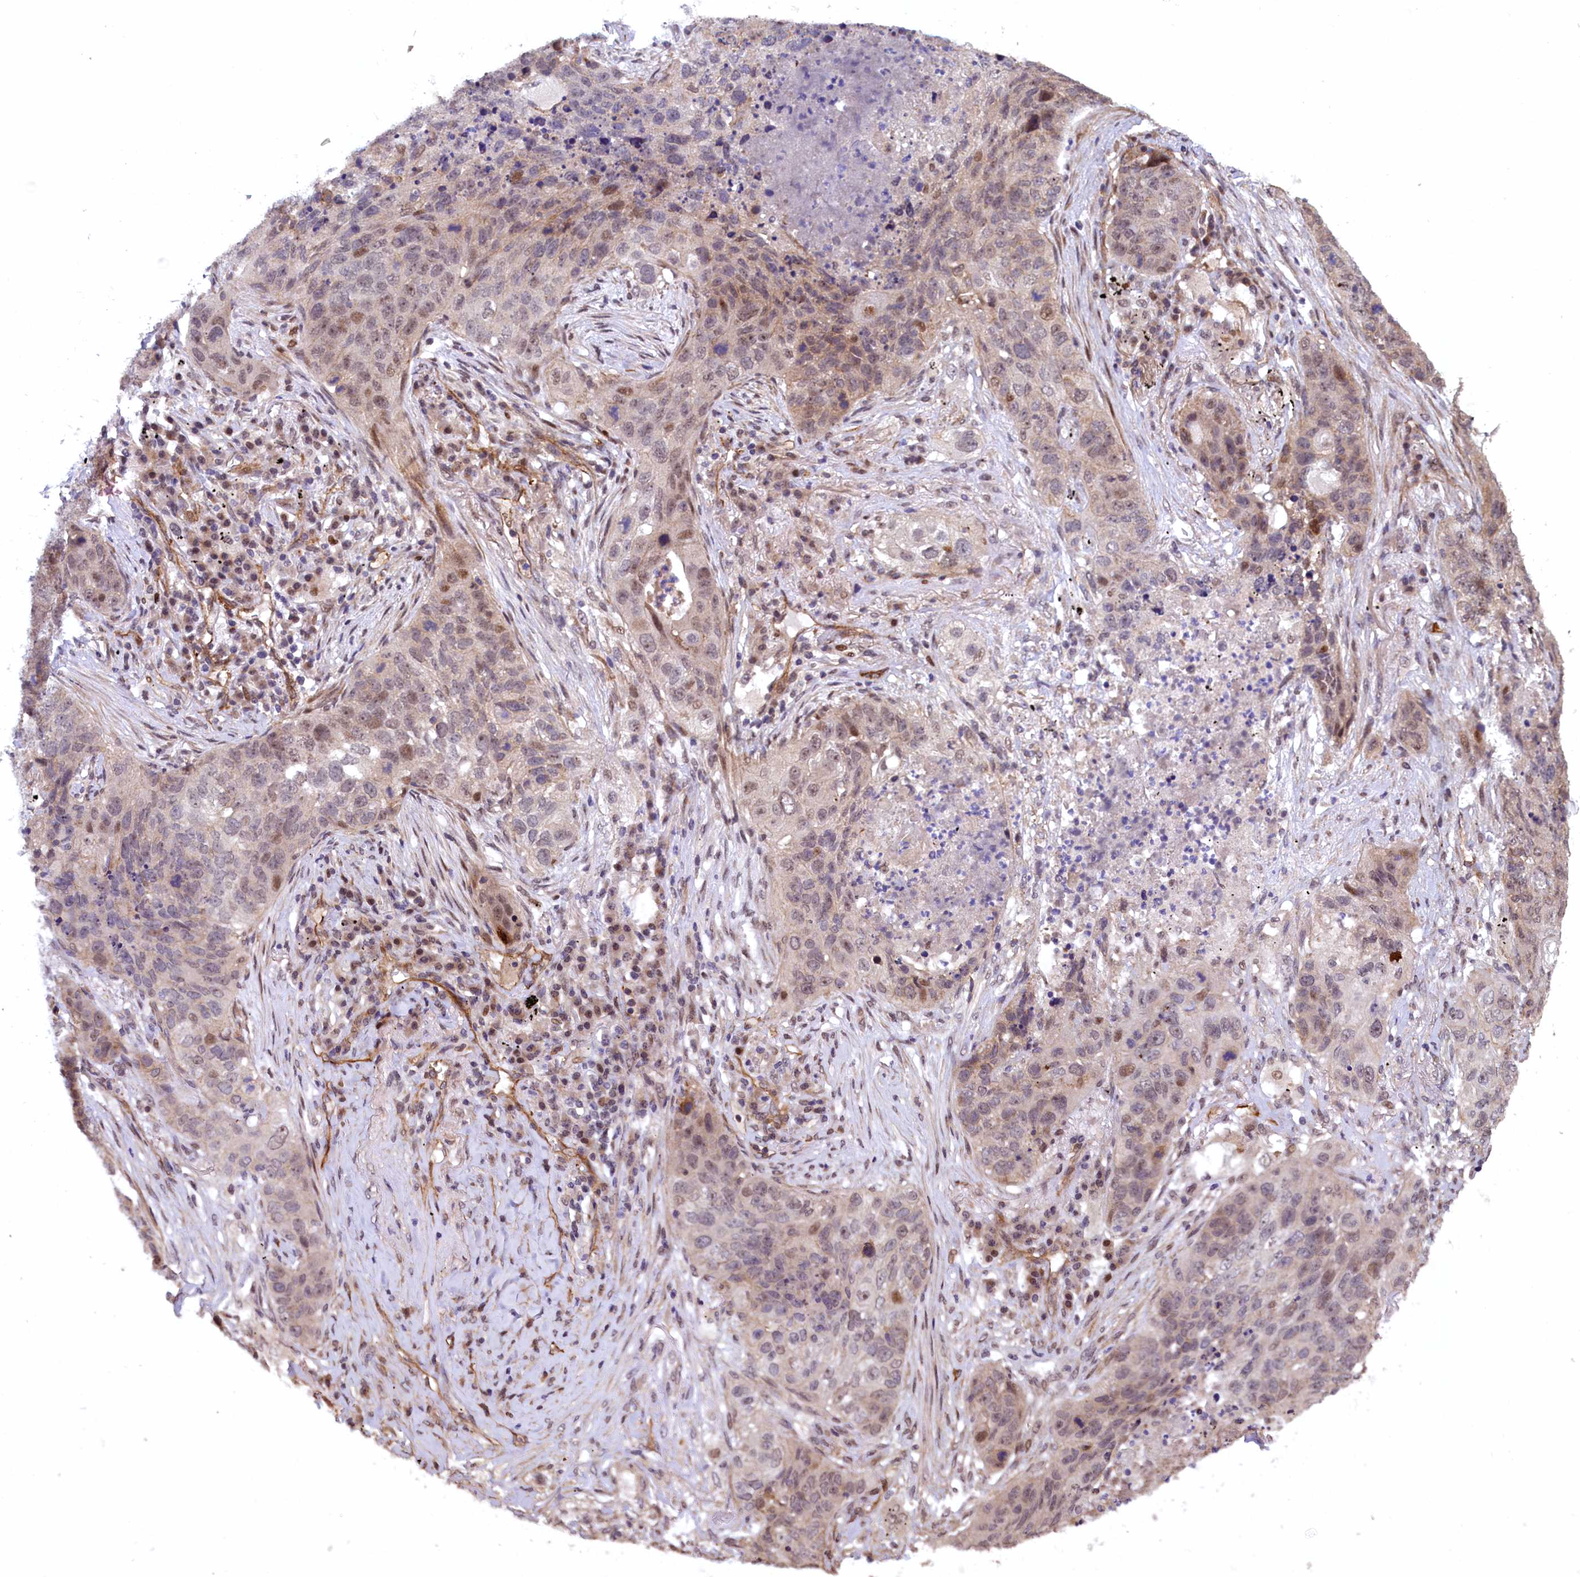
{"staining": {"intensity": "moderate", "quantity": "<25%", "location": "nuclear"}, "tissue": "lung cancer", "cell_type": "Tumor cells", "image_type": "cancer", "snomed": [{"axis": "morphology", "description": "Squamous cell carcinoma, NOS"}, {"axis": "topography", "description": "Lung"}], "caption": "This photomicrograph exhibits immunohistochemistry (IHC) staining of squamous cell carcinoma (lung), with low moderate nuclear staining in about <25% of tumor cells.", "gene": "ARL14EP", "patient": {"sex": "female", "age": 63}}